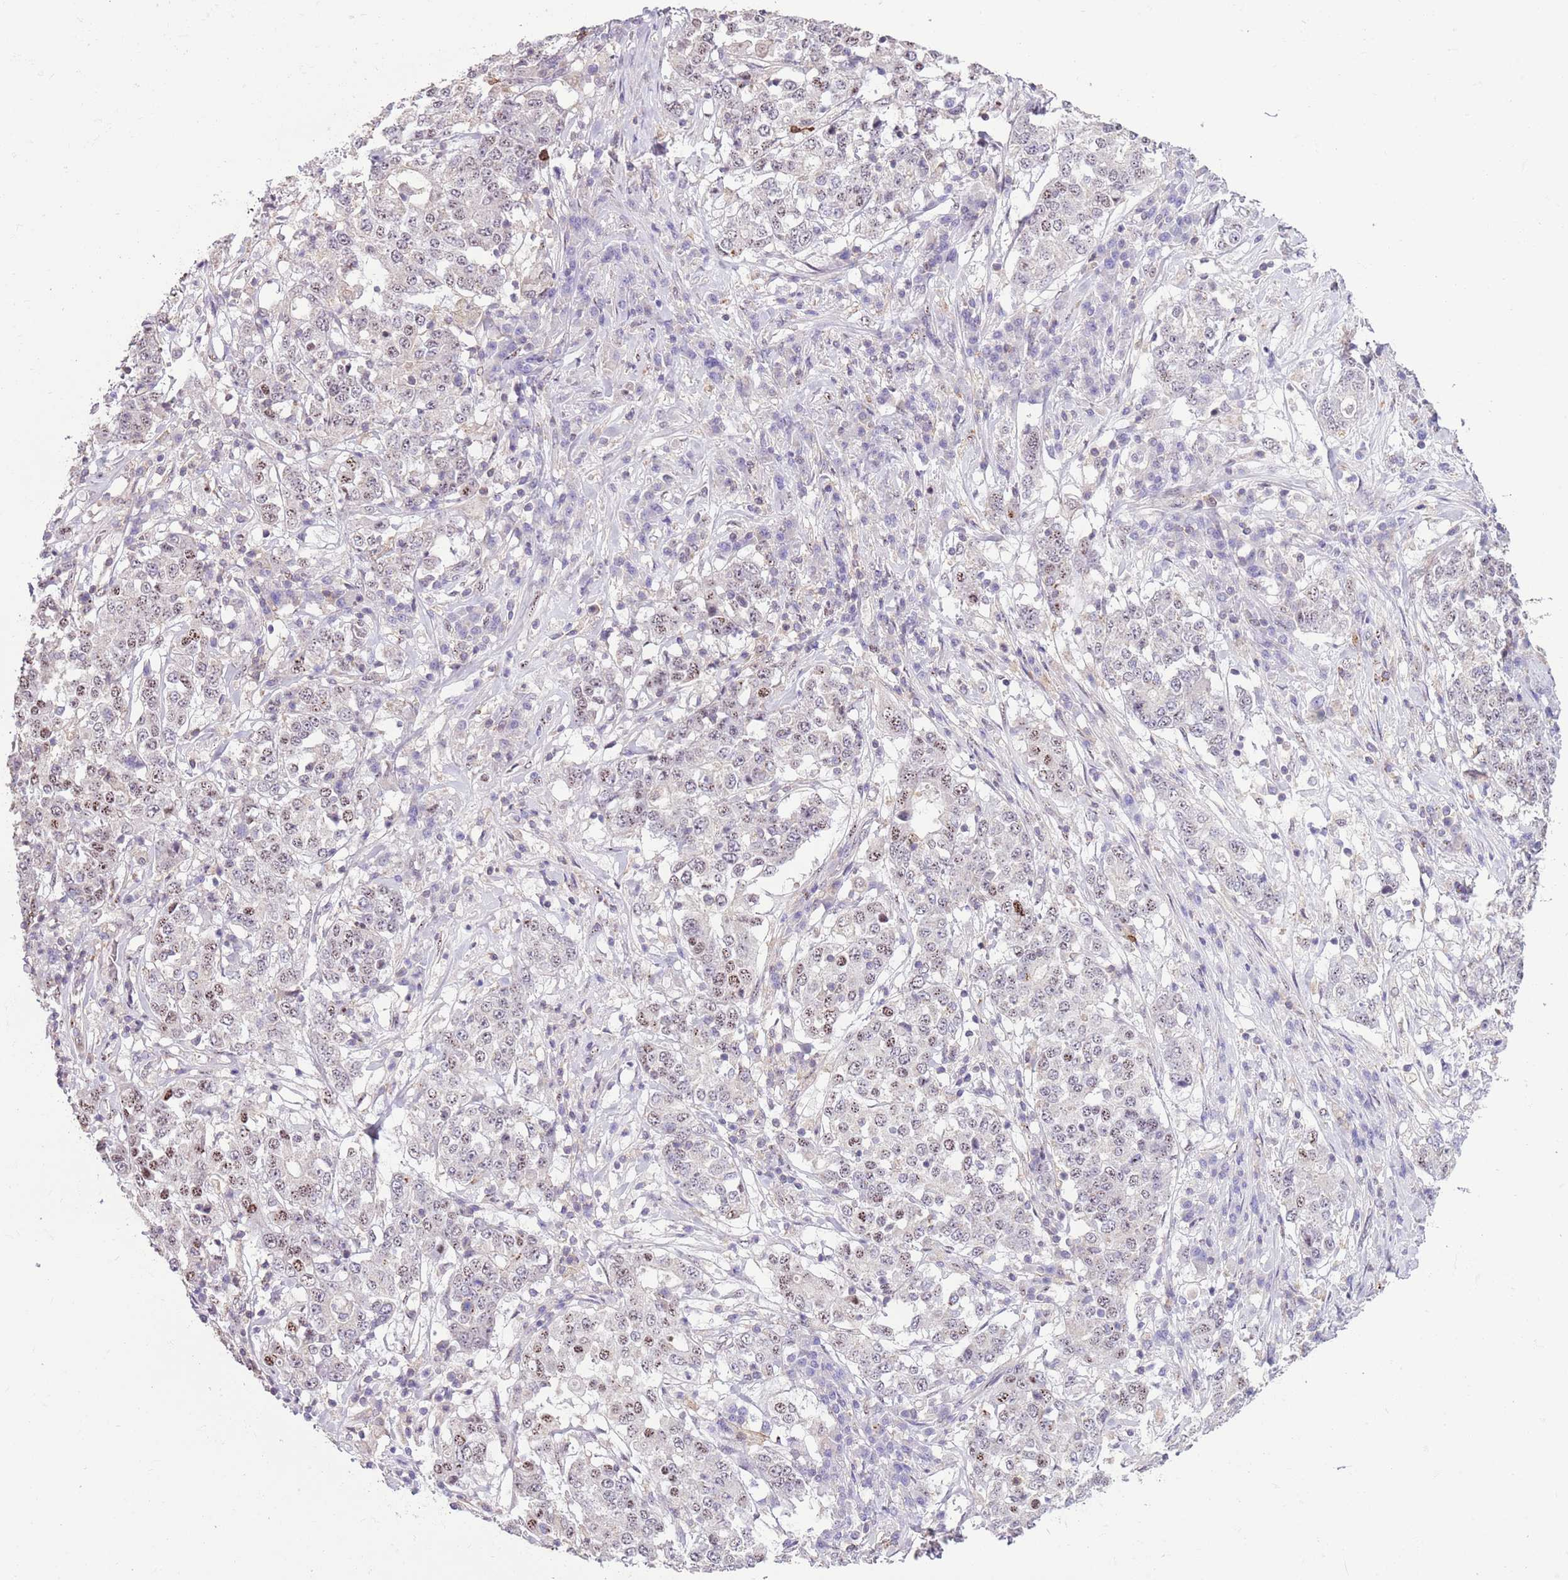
{"staining": {"intensity": "weak", "quantity": "<25%", "location": "nuclear"}, "tissue": "stomach cancer", "cell_type": "Tumor cells", "image_type": "cancer", "snomed": [{"axis": "morphology", "description": "Adenocarcinoma, NOS"}, {"axis": "topography", "description": "Stomach"}], "caption": "This image is of stomach cancer stained with immunohistochemistry (IHC) to label a protein in brown with the nuclei are counter-stained blue. There is no expression in tumor cells.", "gene": "CAPN9", "patient": {"sex": "male", "age": 59}}